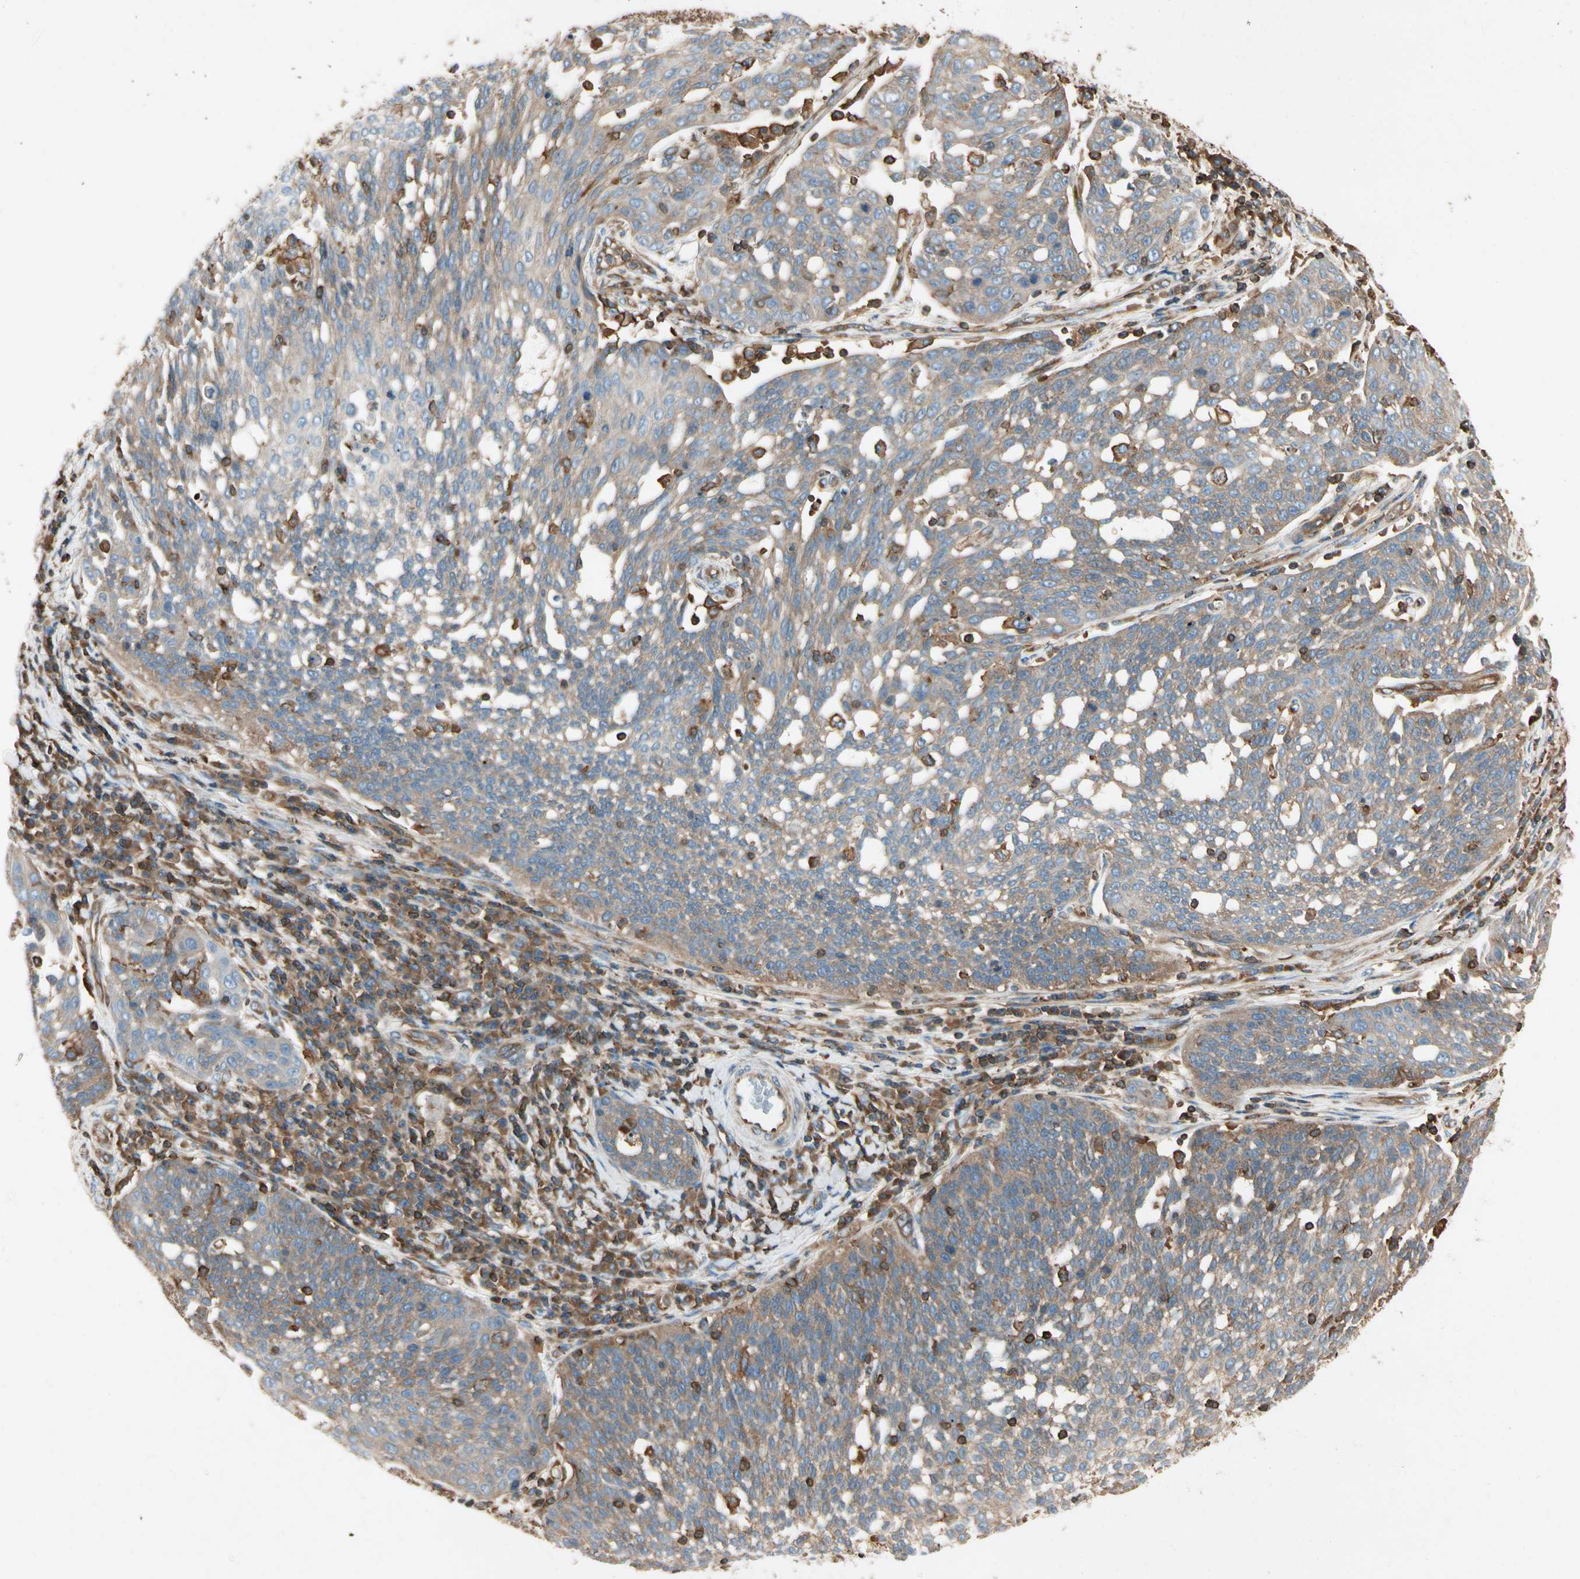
{"staining": {"intensity": "moderate", "quantity": ">75%", "location": "cytoplasmic/membranous"}, "tissue": "cervical cancer", "cell_type": "Tumor cells", "image_type": "cancer", "snomed": [{"axis": "morphology", "description": "Squamous cell carcinoma, NOS"}, {"axis": "topography", "description": "Cervix"}], "caption": "Protein expression by immunohistochemistry shows moderate cytoplasmic/membranous positivity in about >75% of tumor cells in squamous cell carcinoma (cervical).", "gene": "ARPC2", "patient": {"sex": "female", "age": 34}}